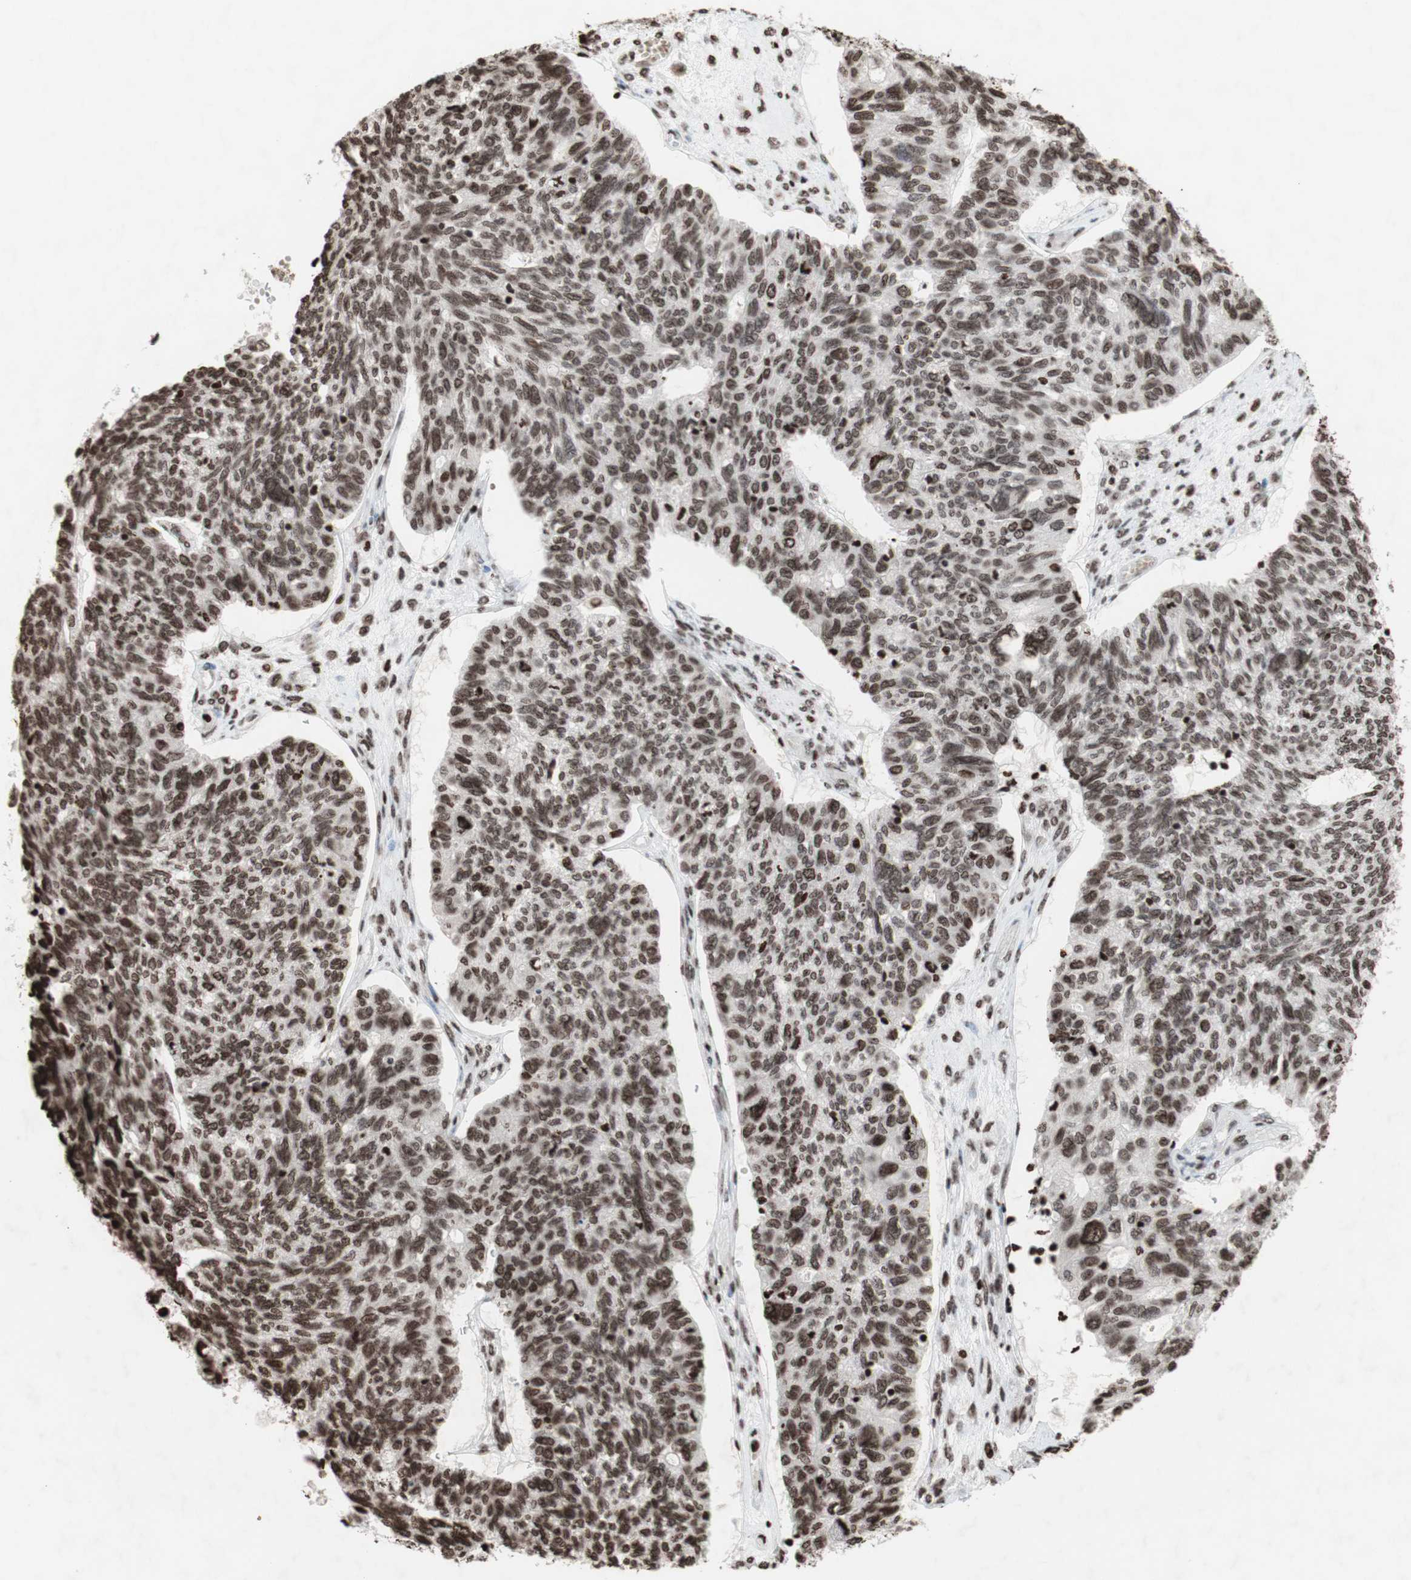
{"staining": {"intensity": "moderate", "quantity": ">75%", "location": "nuclear"}, "tissue": "ovarian cancer", "cell_type": "Tumor cells", "image_type": "cancer", "snomed": [{"axis": "morphology", "description": "Cystadenocarcinoma, serous, NOS"}, {"axis": "topography", "description": "Ovary"}], "caption": "A medium amount of moderate nuclear positivity is appreciated in approximately >75% of tumor cells in ovarian cancer (serous cystadenocarcinoma) tissue.", "gene": "NCOA3", "patient": {"sex": "female", "age": 79}}